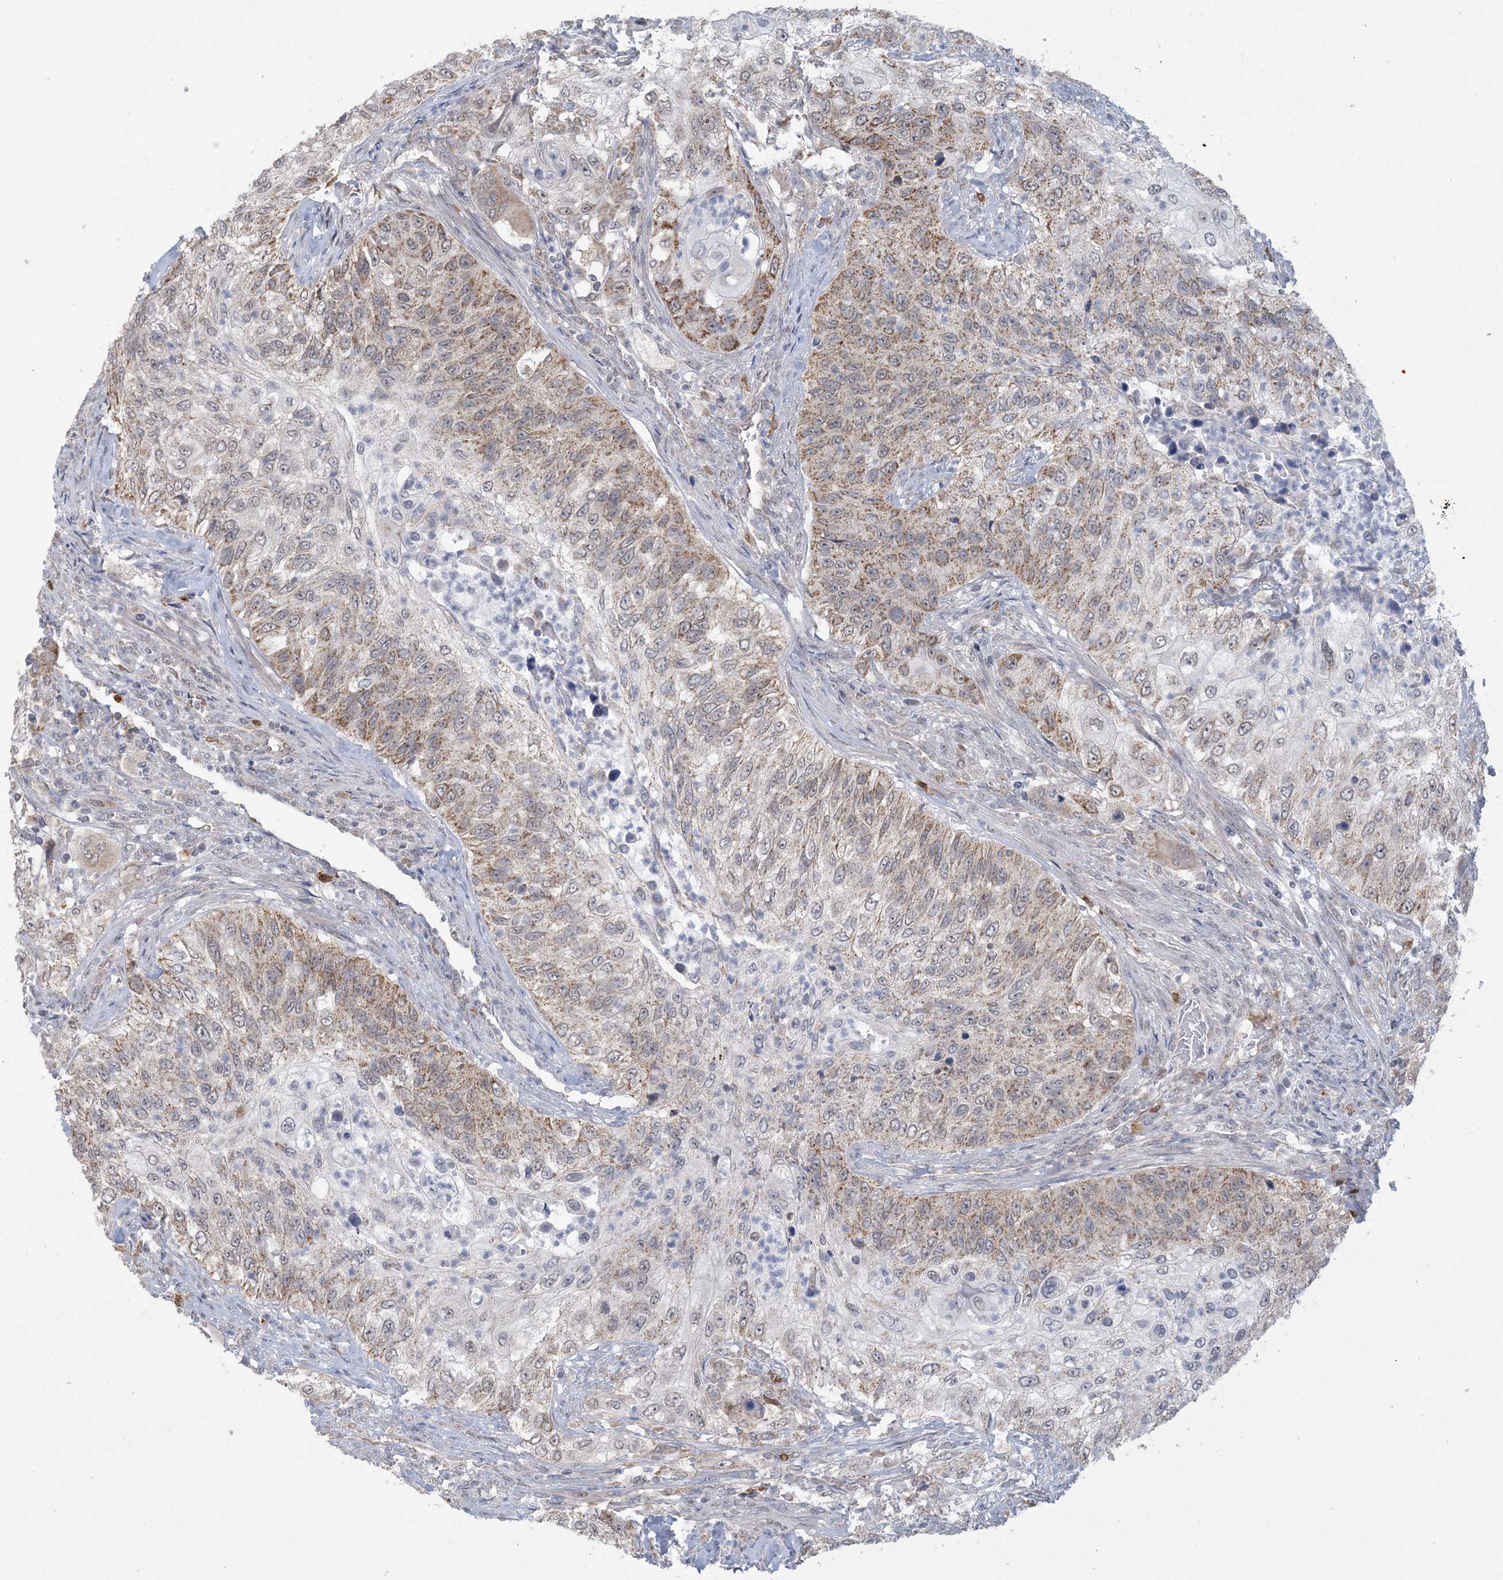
{"staining": {"intensity": "moderate", "quantity": ">75%", "location": "cytoplasmic/membranous"}, "tissue": "urothelial cancer", "cell_type": "Tumor cells", "image_type": "cancer", "snomed": [{"axis": "morphology", "description": "Urothelial carcinoma, High grade"}, {"axis": "topography", "description": "Urinary bladder"}], "caption": "Immunohistochemistry (IHC) histopathology image of human urothelial cancer stained for a protein (brown), which shows medium levels of moderate cytoplasmic/membranous expression in approximately >75% of tumor cells.", "gene": "TRMT10C", "patient": {"sex": "female", "age": 60}}